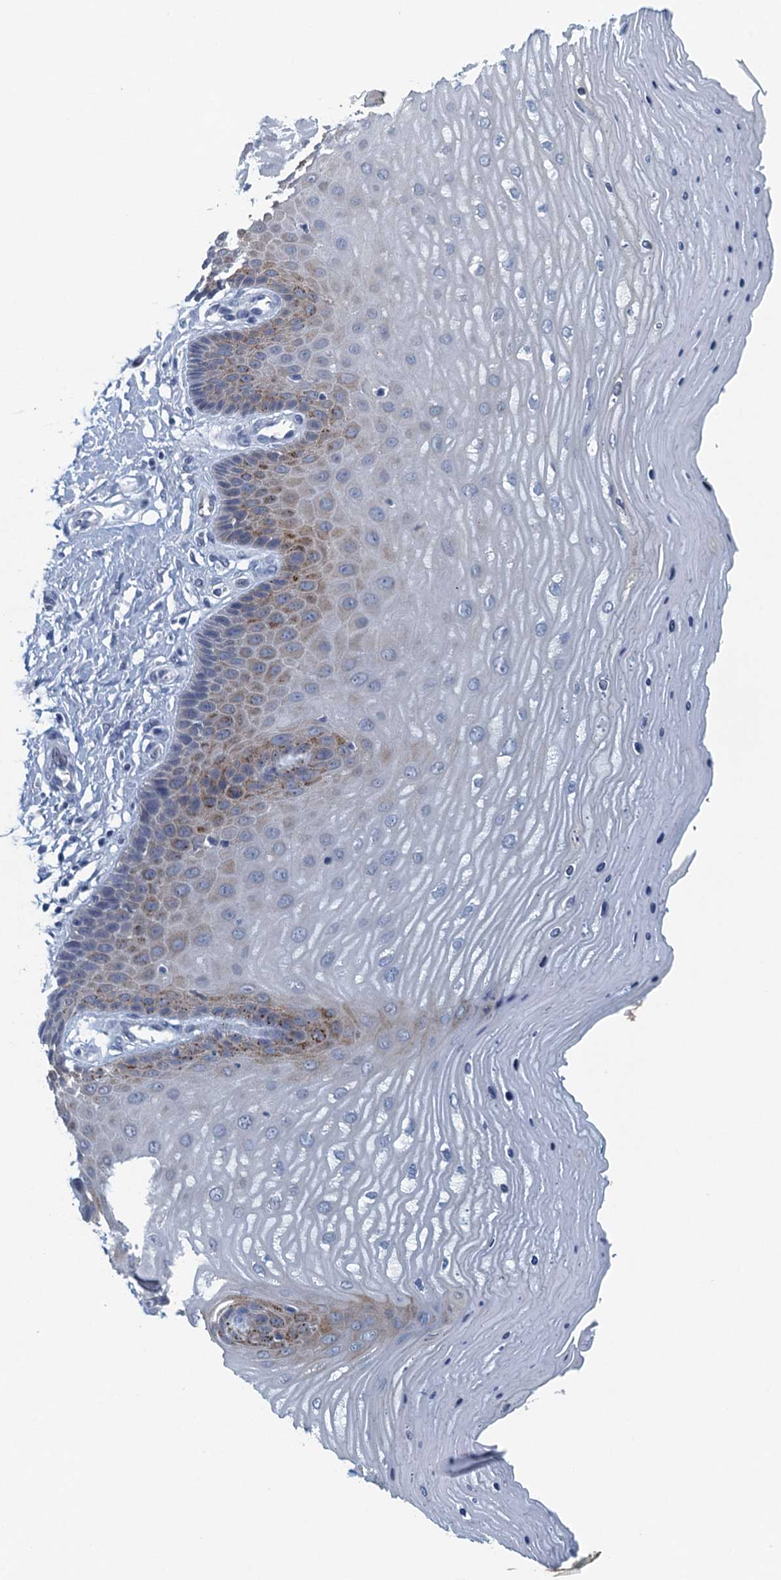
{"staining": {"intensity": "moderate", "quantity": "<25%", "location": "cytoplasmic/membranous"}, "tissue": "cervix", "cell_type": "Glandular cells", "image_type": "normal", "snomed": [{"axis": "morphology", "description": "Normal tissue, NOS"}, {"axis": "topography", "description": "Cervix"}], "caption": "Cervix was stained to show a protein in brown. There is low levels of moderate cytoplasmic/membranous staining in about <25% of glandular cells. The staining is performed using DAB brown chromogen to label protein expression. The nuclei are counter-stained blue using hematoxylin.", "gene": "C16orf95", "patient": {"sex": "female", "age": 55}}